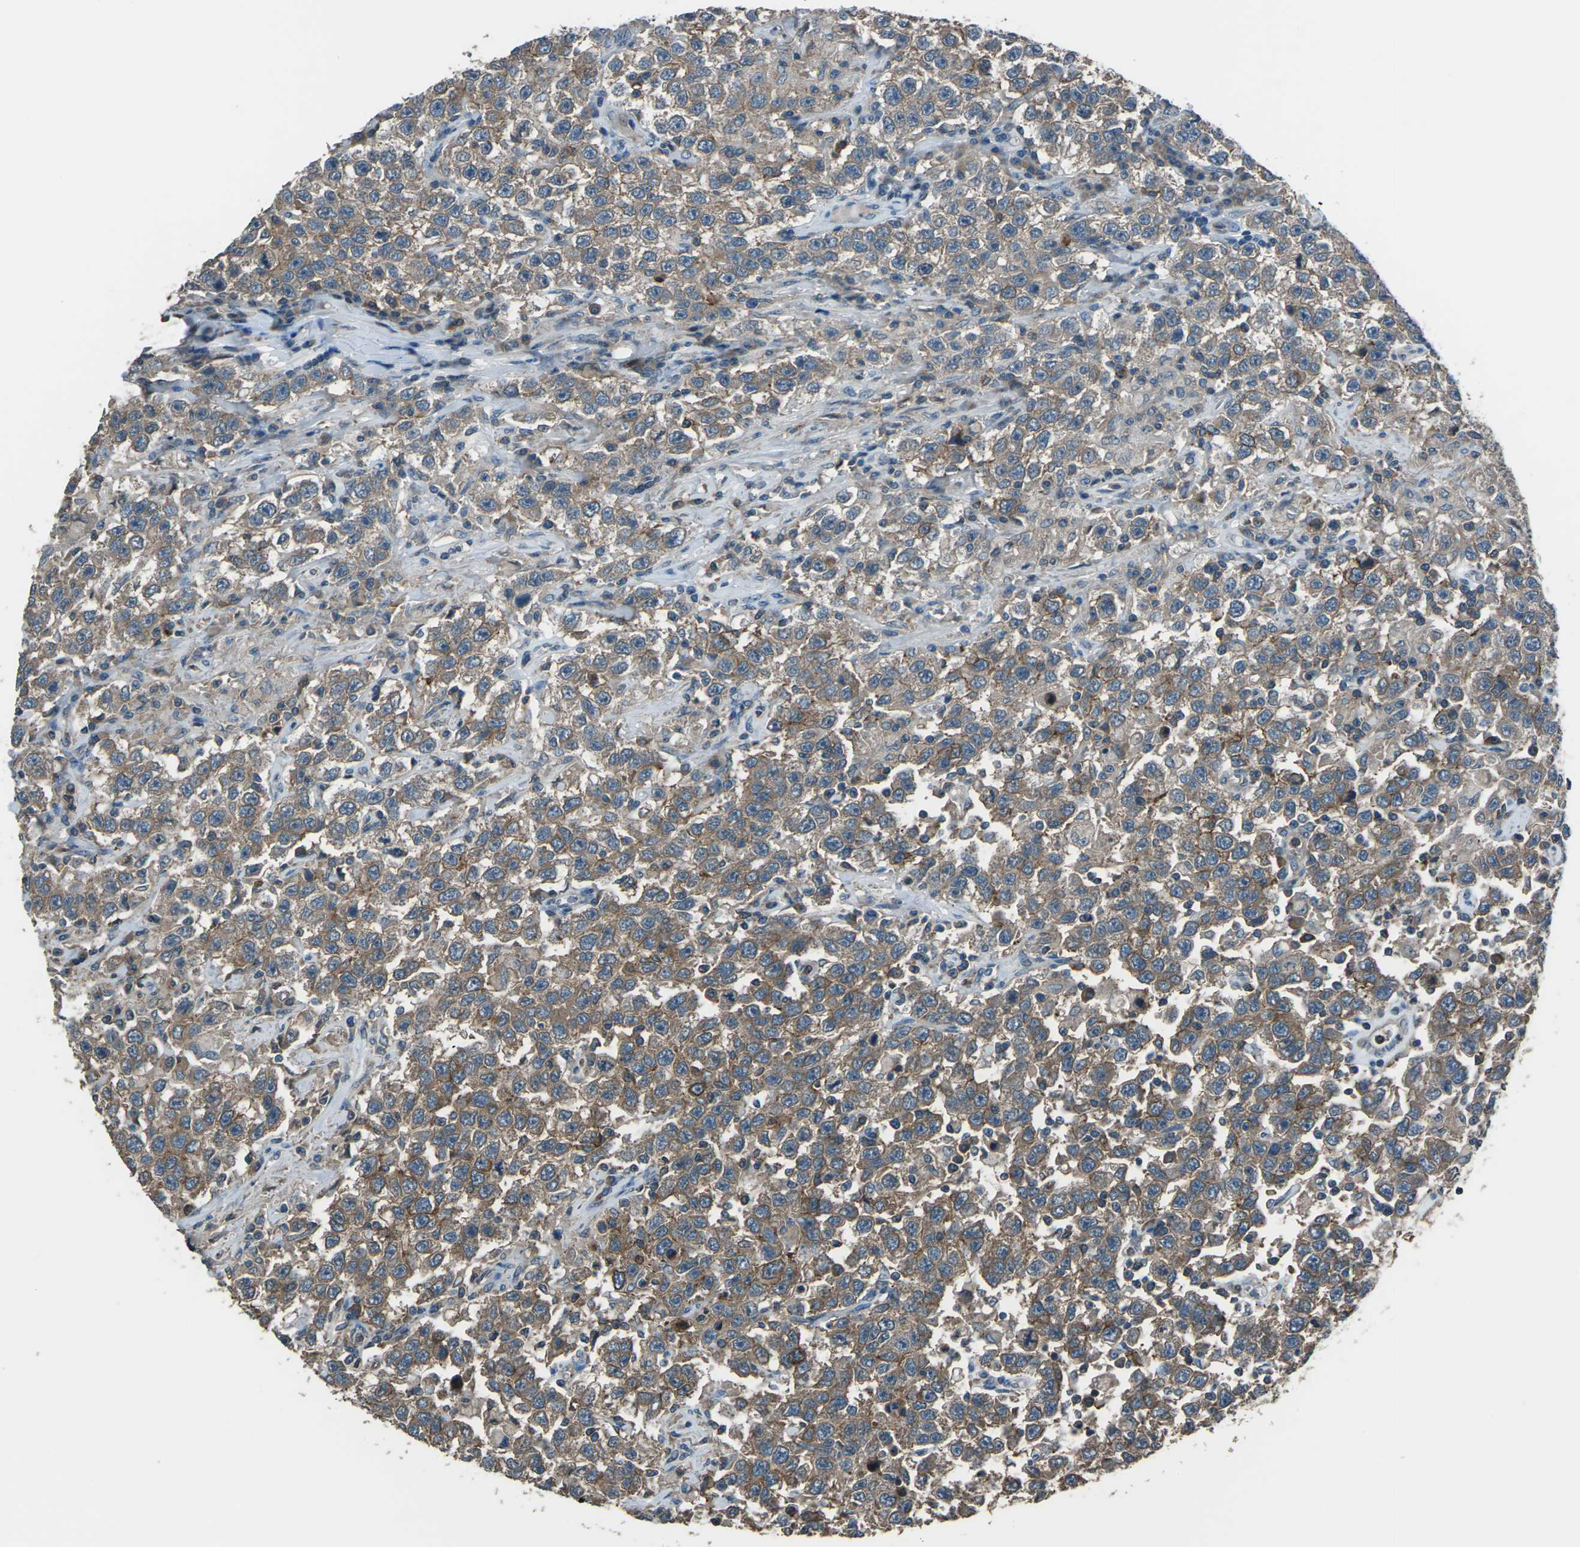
{"staining": {"intensity": "moderate", "quantity": ">75%", "location": "cytoplasmic/membranous"}, "tissue": "testis cancer", "cell_type": "Tumor cells", "image_type": "cancer", "snomed": [{"axis": "morphology", "description": "Seminoma, NOS"}, {"axis": "topography", "description": "Testis"}], "caption": "A photomicrograph of seminoma (testis) stained for a protein displays moderate cytoplasmic/membranous brown staining in tumor cells. (brown staining indicates protein expression, while blue staining denotes nuclei).", "gene": "CMTM4", "patient": {"sex": "male", "age": 41}}